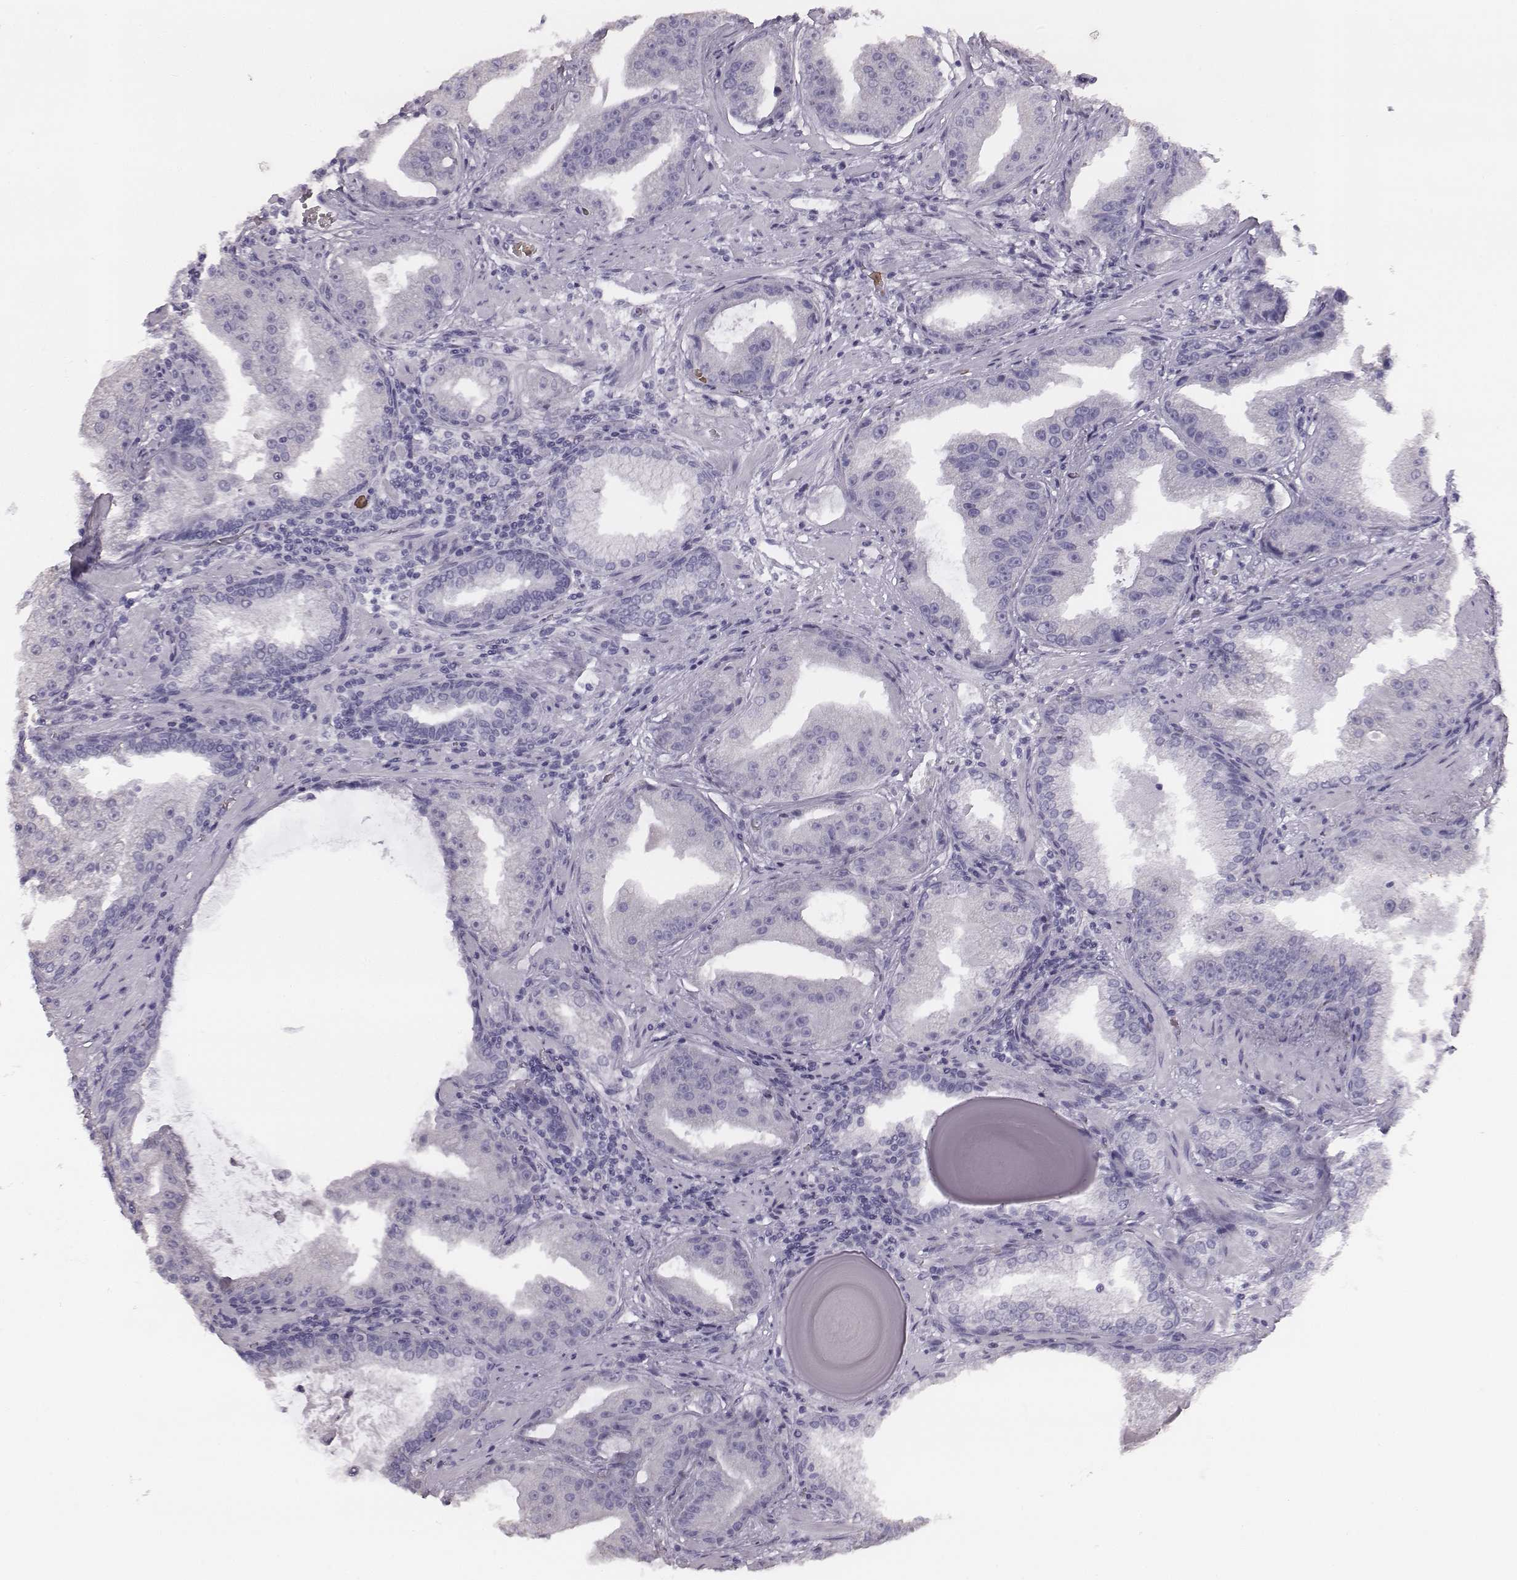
{"staining": {"intensity": "negative", "quantity": "none", "location": "none"}, "tissue": "prostate cancer", "cell_type": "Tumor cells", "image_type": "cancer", "snomed": [{"axis": "morphology", "description": "Adenocarcinoma, Low grade"}, {"axis": "topography", "description": "Prostate"}], "caption": "Photomicrograph shows no protein expression in tumor cells of prostate cancer tissue. Nuclei are stained in blue.", "gene": "HBZ", "patient": {"sex": "male", "age": 62}}